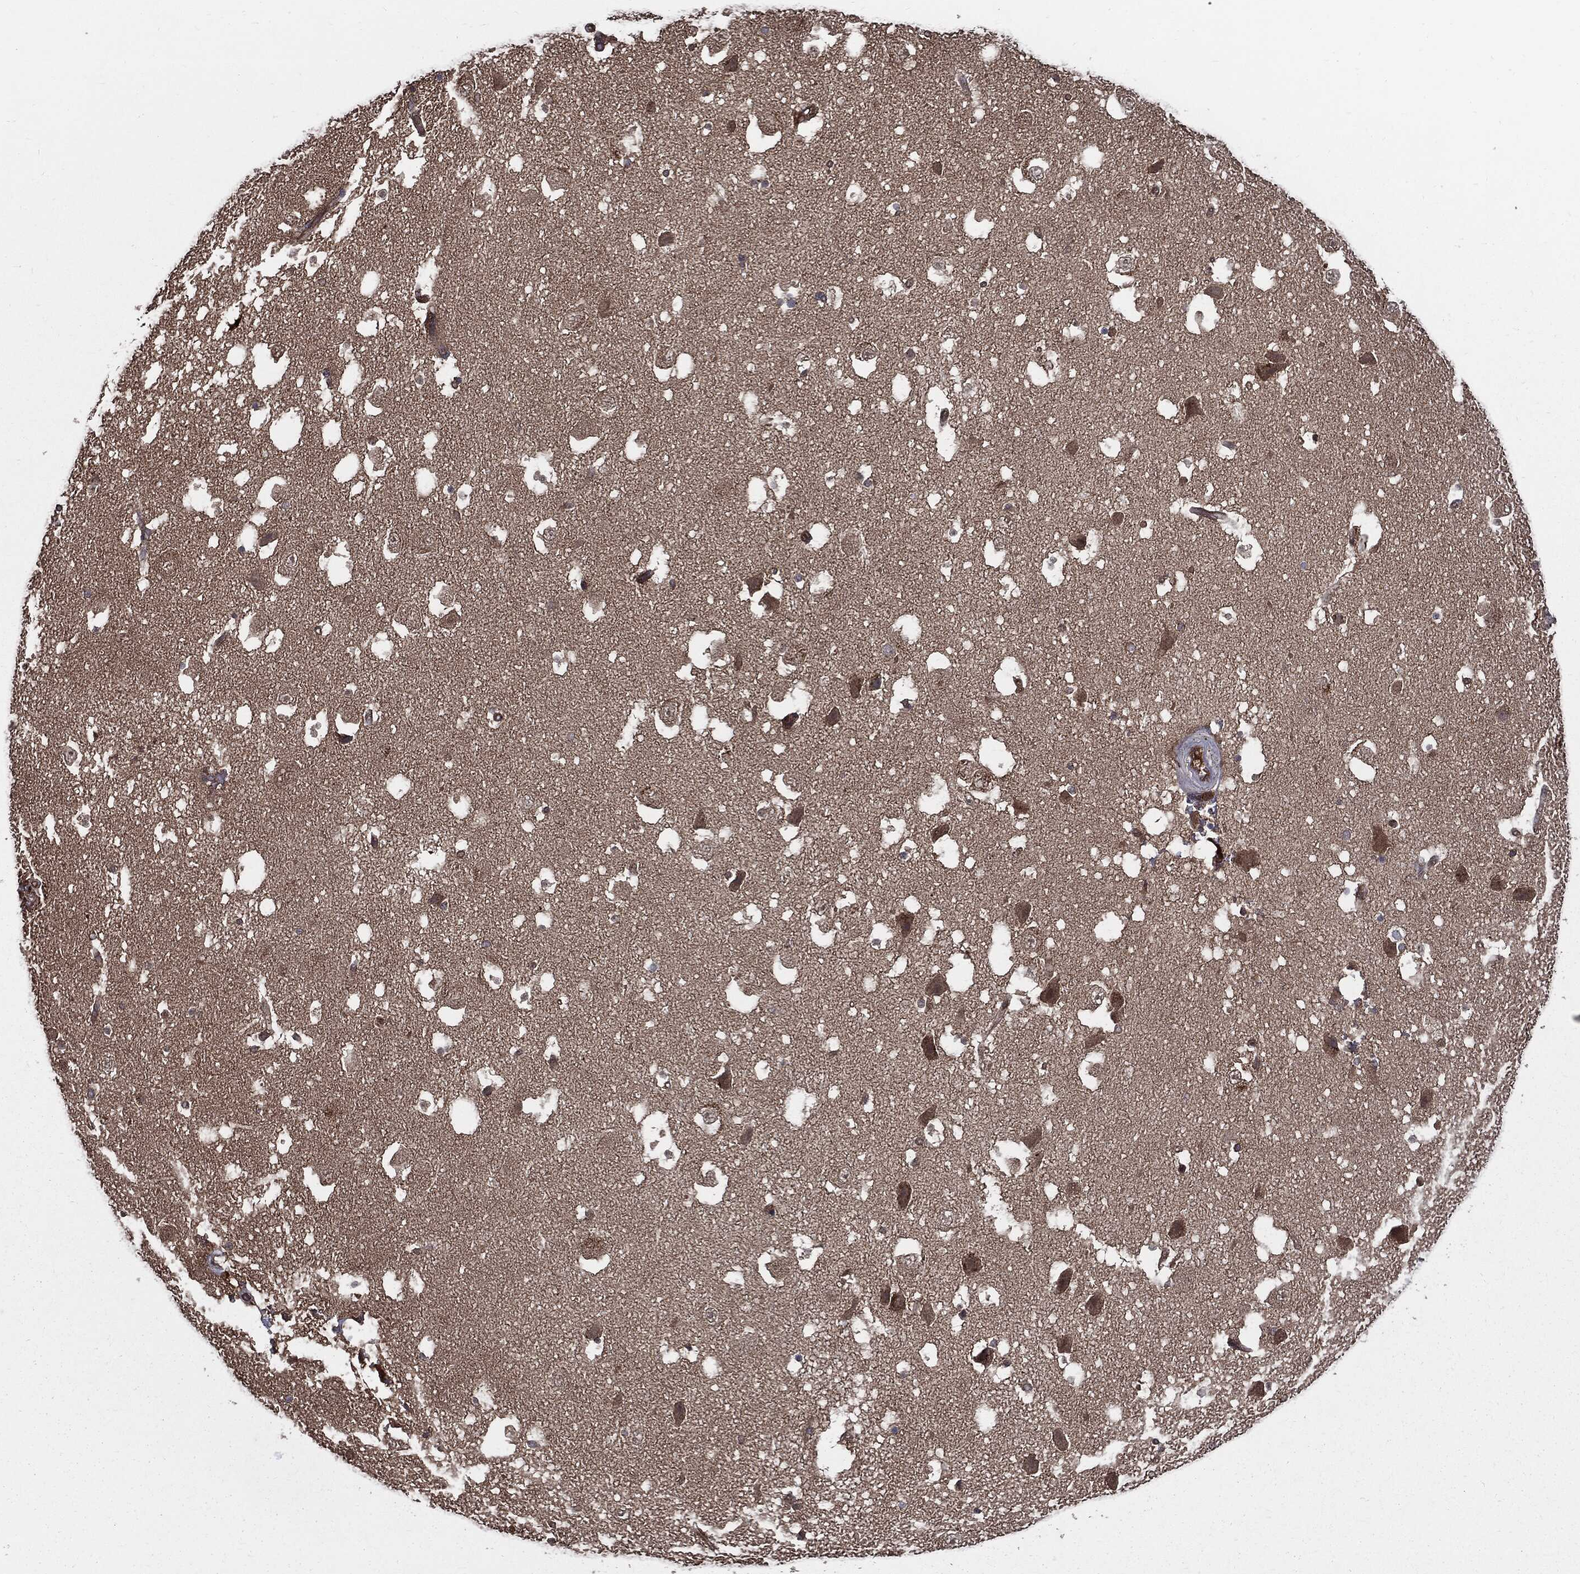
{"staining": {"intensity": "negative", "quantity": "none", "location": "none"}, "tissue": "hippocampus", "cell_type": "Glial cells", "image_type": "normal", "snomed": [{"axis": "morphology", "description": "Normal tissue, NOS"}, {"axis": "topography", "description": "Hippocampus"}], "caption": "Glial cells show no significant protein staining in unremarkable hippocampus. The staining was performed using DAB (3,3'-diaminobenzidine) to visualize the protein expression in brown, while the nuclei were stained in blue with hematoxylin (Magnification: 20x).", "gene": "PDCD6IP", "patient": {"sex": "male", "age": 51}}